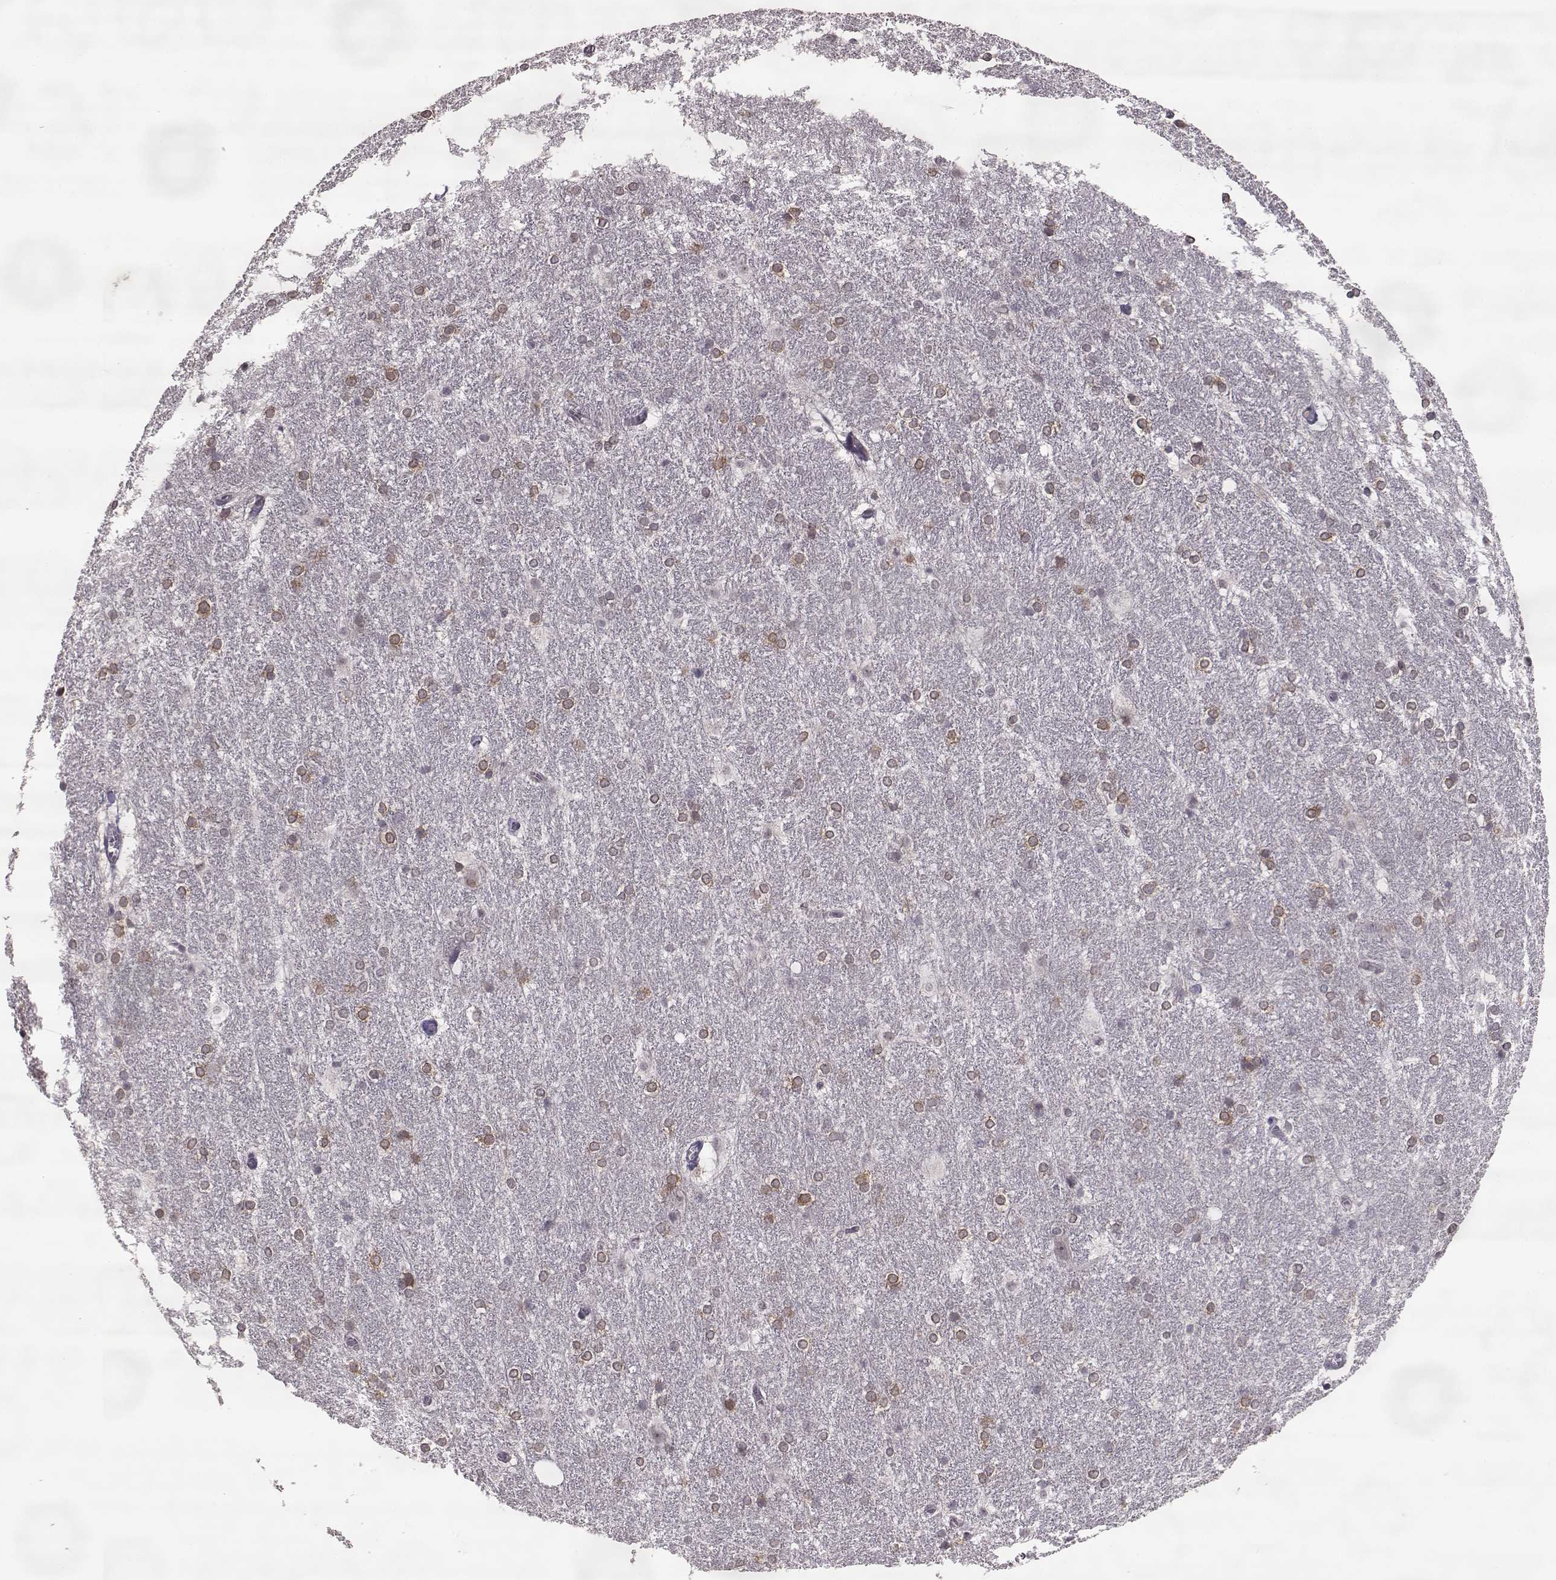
{"staining": {"intensity": "negative", "quantity": "none", "location": "none"}, "tissue": "hippocampus", "cell_type": "Glial cells", "image_type": "normal", "snomed": [{"axis": "morphology", "description": "Normal tissue, NOS"}, {"axis": "topography", "description": "Cerebral cortex"}, {"axis": "topography", "description": "Hippocampus"}], "caption": "Photomicrograph shows no significant protein expression in glial cells of unremarkable hippocampus.", "gene": "ELOVL5", "patient": {"sex": "female", "age": 19}}